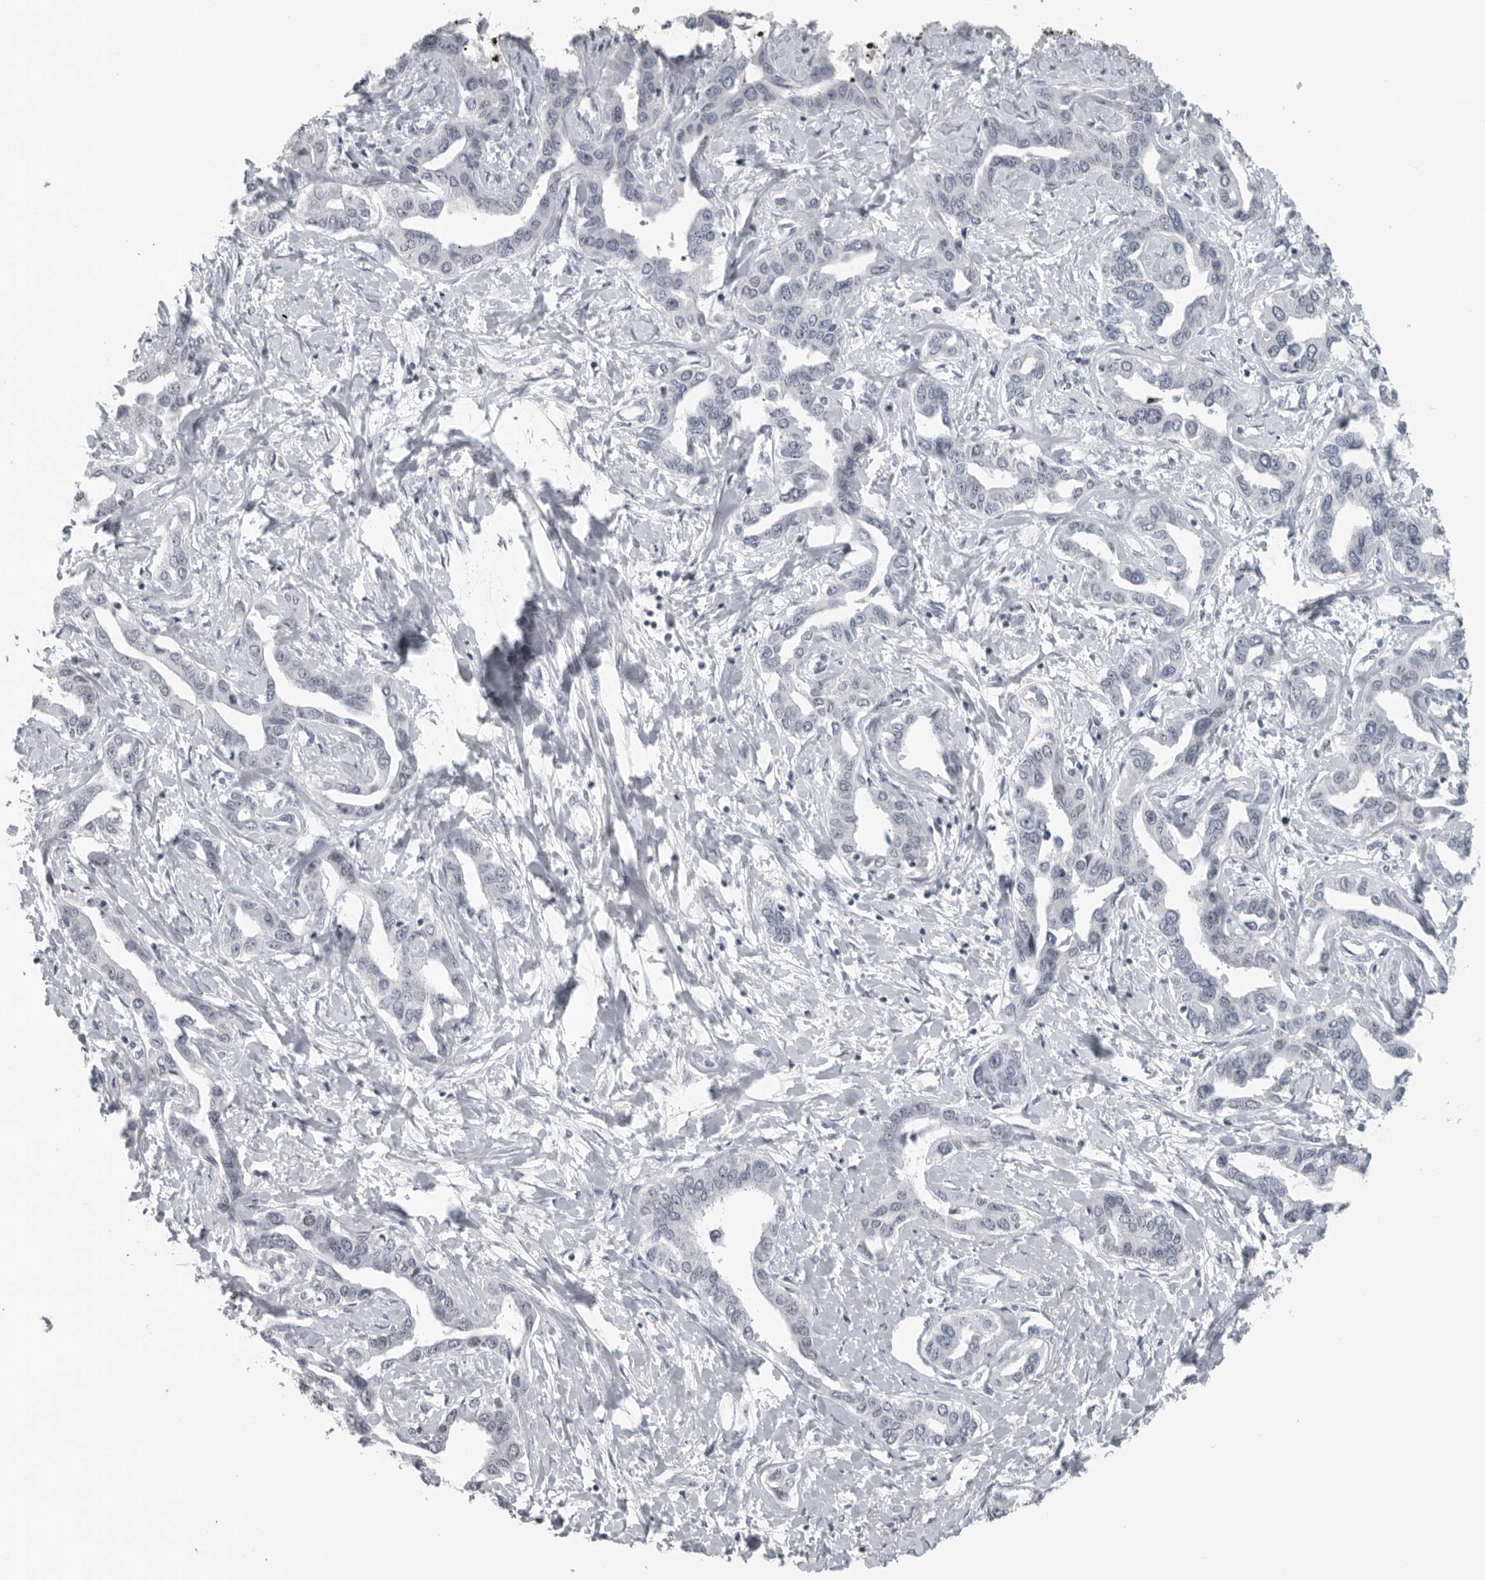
{"staining": {"intensity": "negative", "quantity": "none", "location": "none"}, "tissue": "liver cancer", "cell_type": "Tumor cells", "image_type": "cancer", "snomed": [{"axis": "morphology", "description": "Cholangiocarcinoma"}, {"axis": "topography", "description": "Liver"}], "caption": "There is no significant positivity in tumor cells of cholangiocarcinoma (liver).", "gene": "SATB2", "patient": {"sex": "male", "age": 59}}